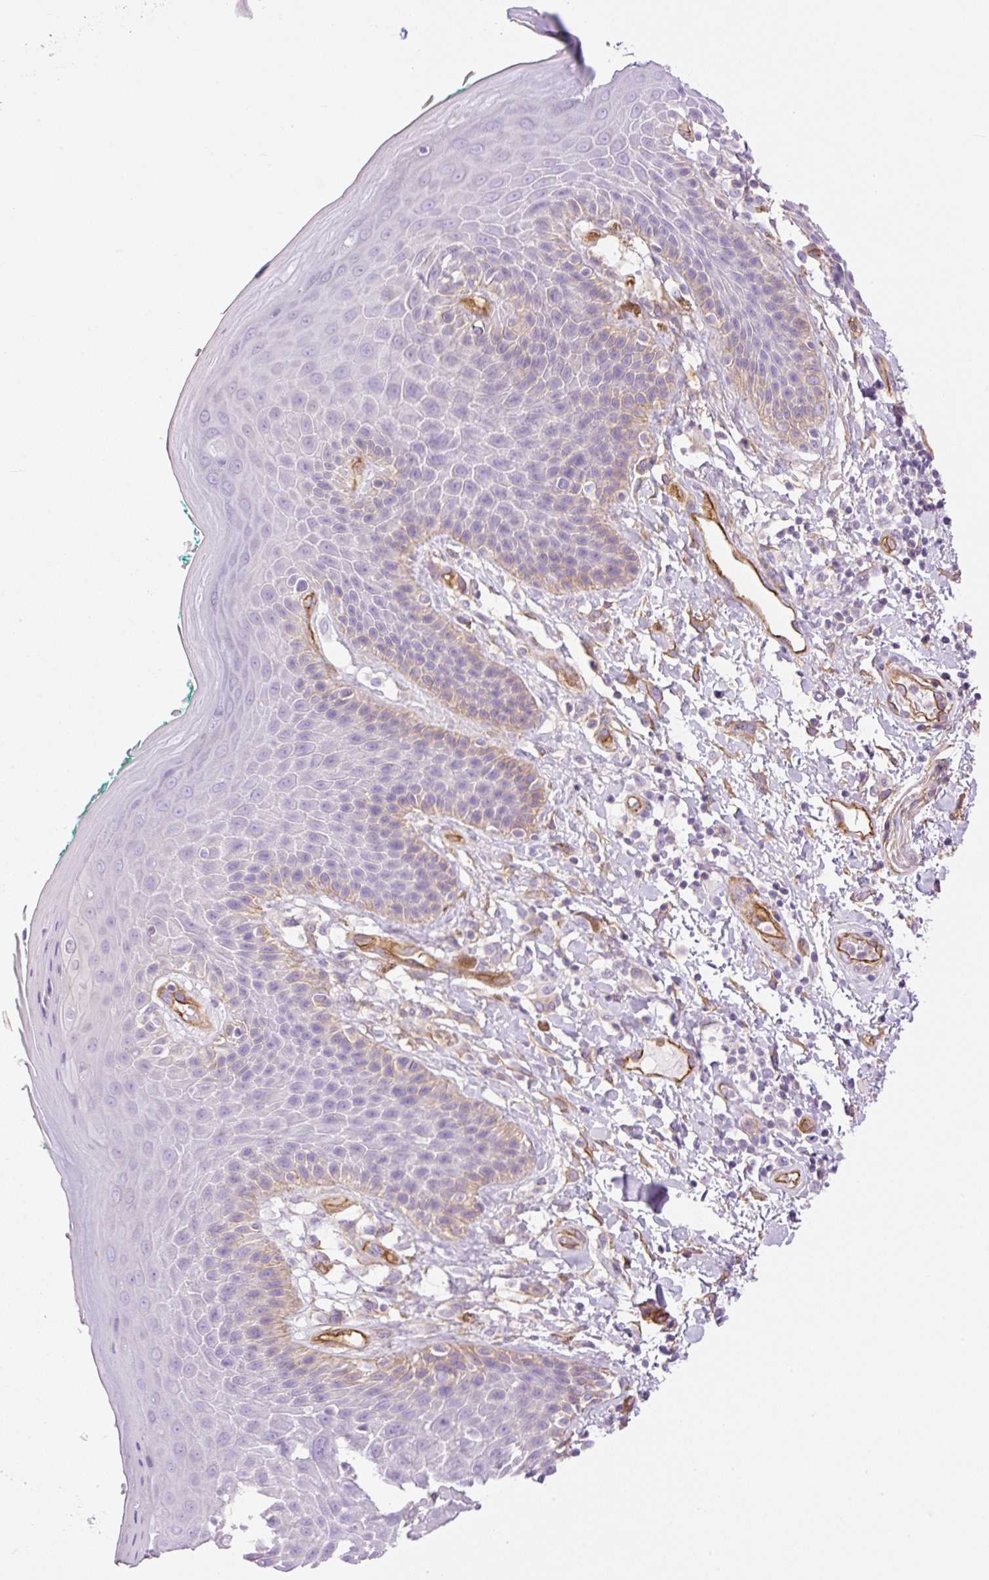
{"staining": {"intensity": "moderate", "quantity": "<25%", "location": "cytoplasmic/membranous"}, "tissue": "skin", "cell_type": "Epidermal cells", "image_type": "normal", "snomed": [{"axis": "morphology", "description": "Normal tissue, NOS"}, {"axis": "topography", "description": "Peripheral nerve tissue"}], "caption": "This is an image of immunohistochemistry (IHC) staining of normal skin, which shows moderate expression in the cytoplasmic/membranous of epidermal cells.", "gene": "EHD1", "patient": {"sex": "male", "age": 51}}